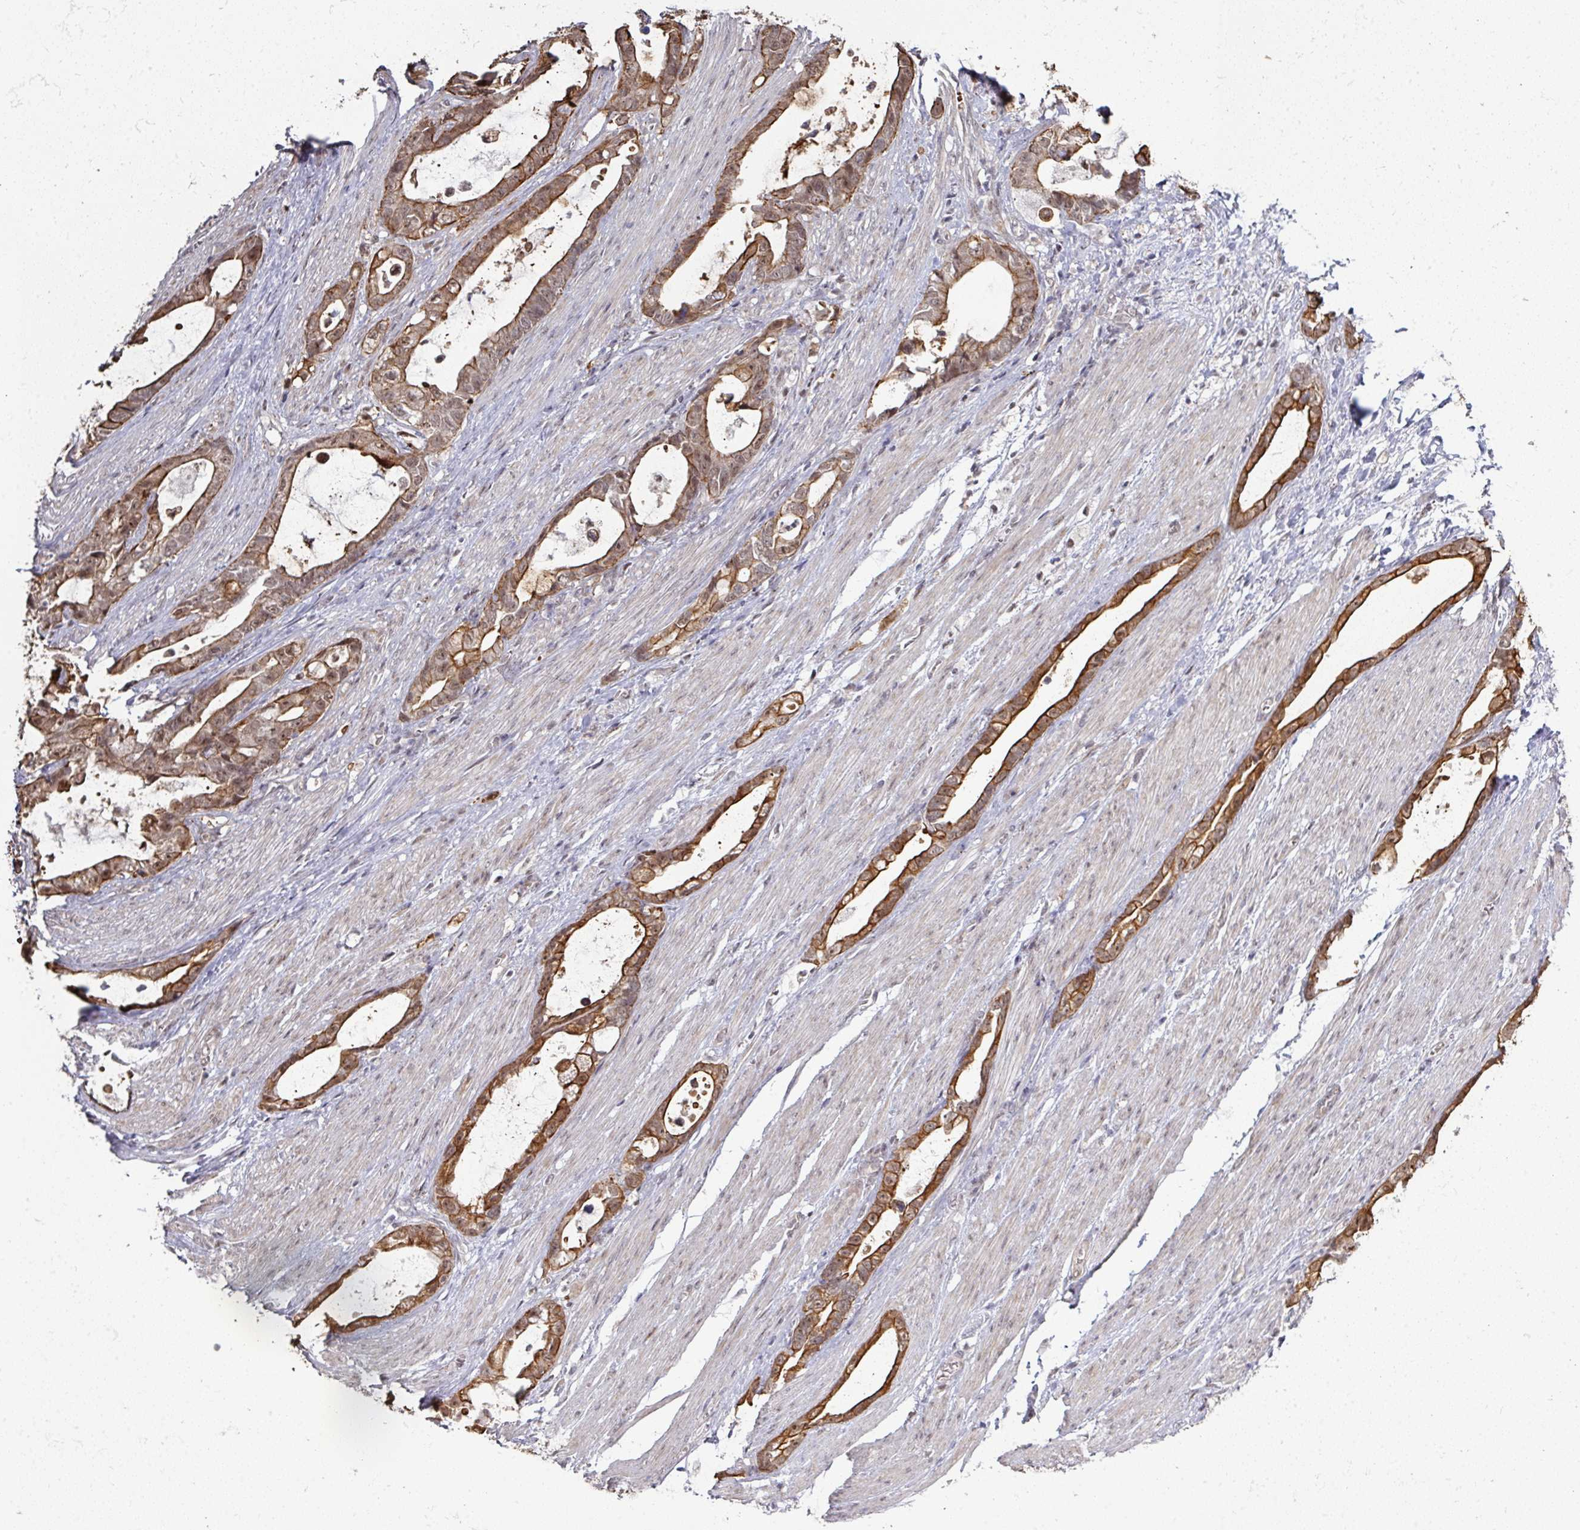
{"staining": {"intensity": "moderate", "quantity": ">75%", "location": "cytoplasmic/membranous,nuclear"}, "tissue": "stomach cancer", "cell_type": "Tumor cells", "image_type": "cancer", "snomed": [{"axis": "morphology", "description": "Adenocarcinoma, NOS"}, {"axis": "topography", "description": "Stomach"}], "caption": "Human adenocarcinoma (stomach) stained for a protein (brown) demonstrates moderate cytoplasmic/membranous and nuclear positive positivity in about >75% of tumor cells.", "gene": "GTF2H3", "patient": {"sex": "male", "age": 55}}